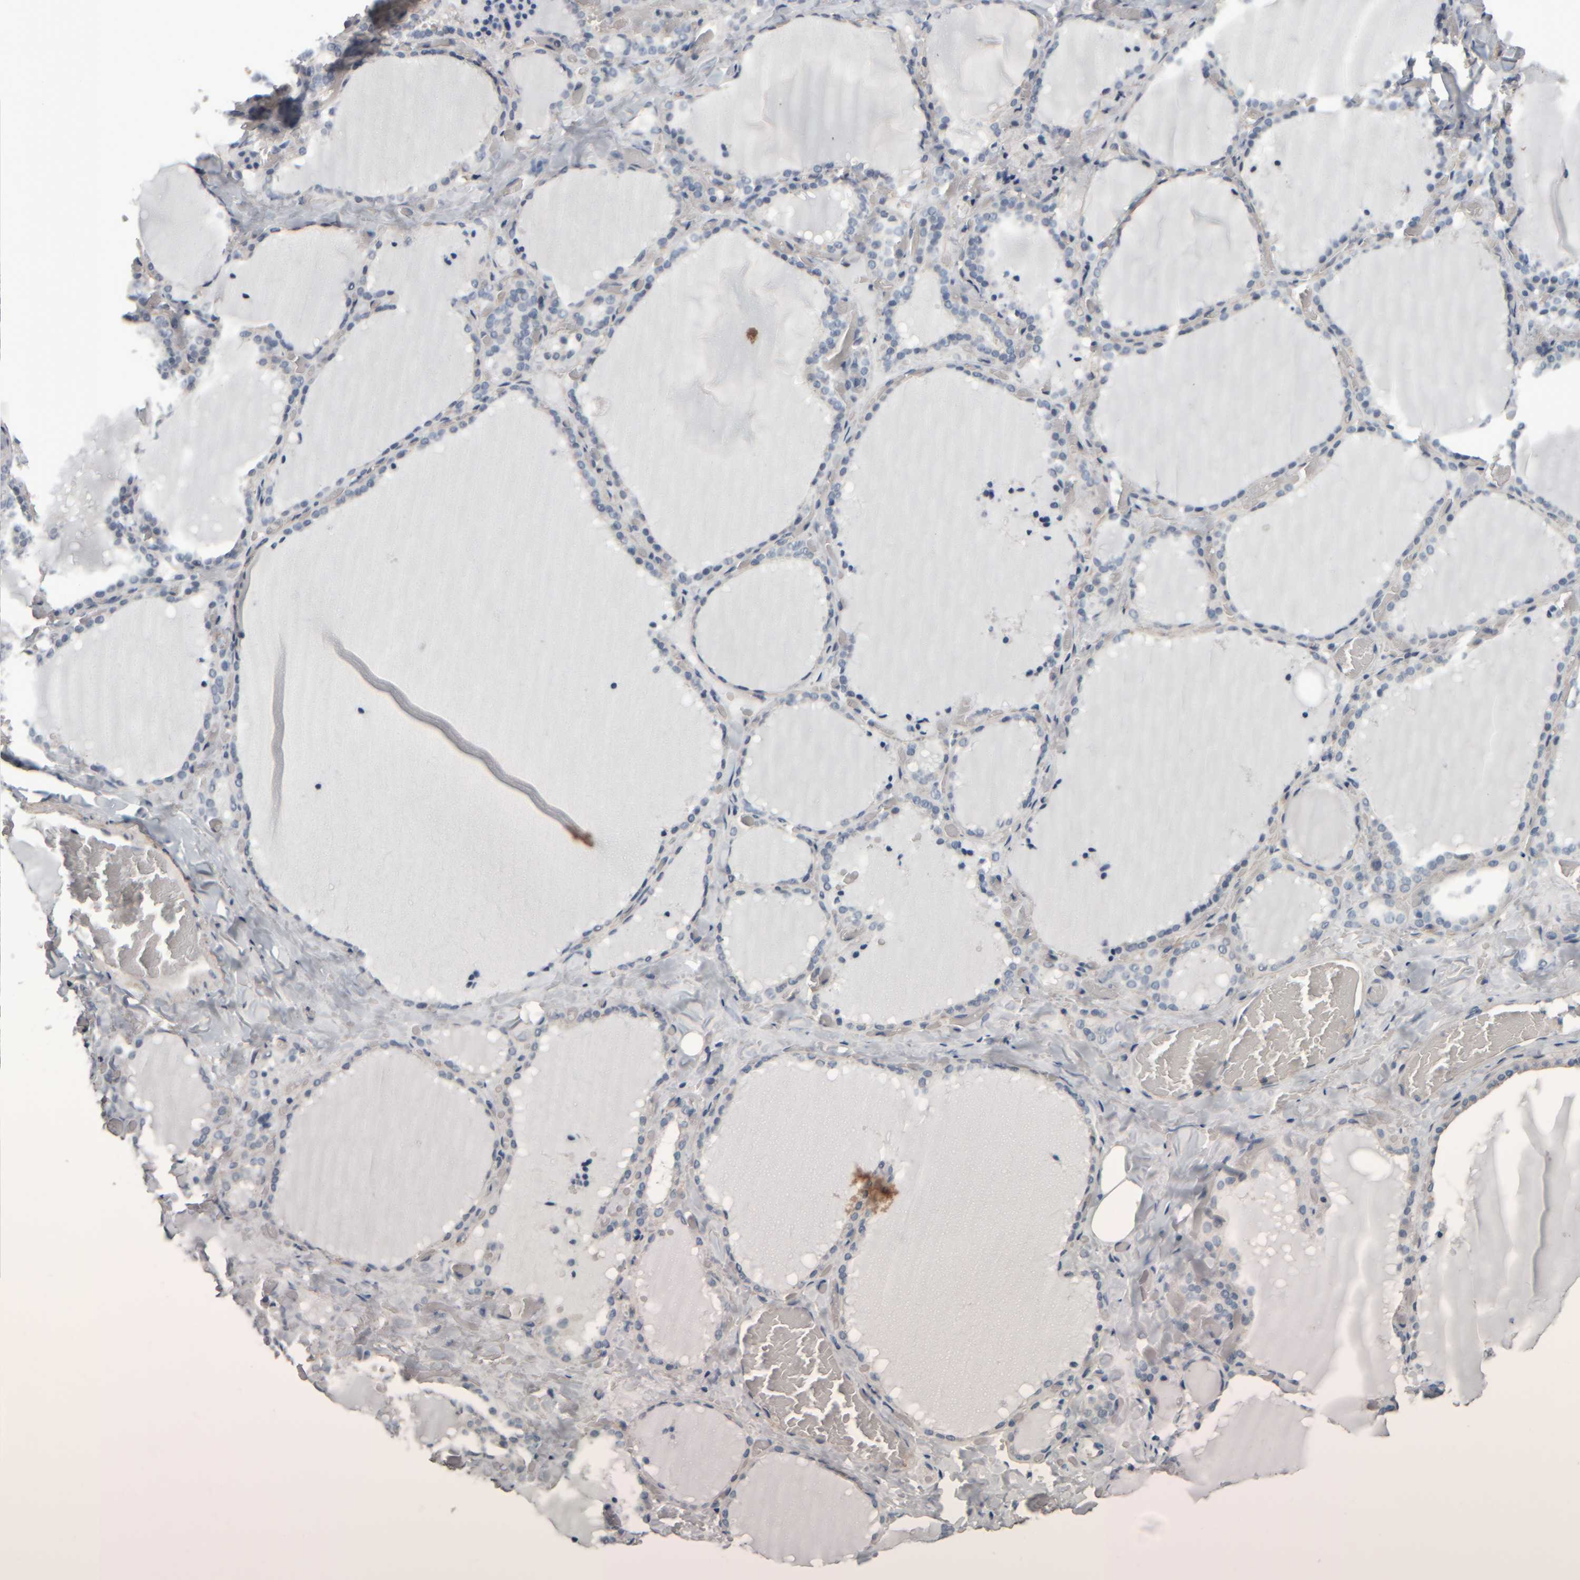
{"staining": {"intensity": "negative", "quantity": "none", "location": "none"}, "tissue": "thyroid gland", "cell_type": "Glandular cells", "image_type": "normal", "snomed": [{"axis": "morphology", "description": "Normal tissue, NOS"}, {"axis": "topography", "description": "Thyroid gland"}], "caption": "This is an IHC photomicrograph of normal thyroid gland. There is no expression in glandular cells.", "gene": "CAVIN4", "patient": {"sex": "female", "age": 22}}